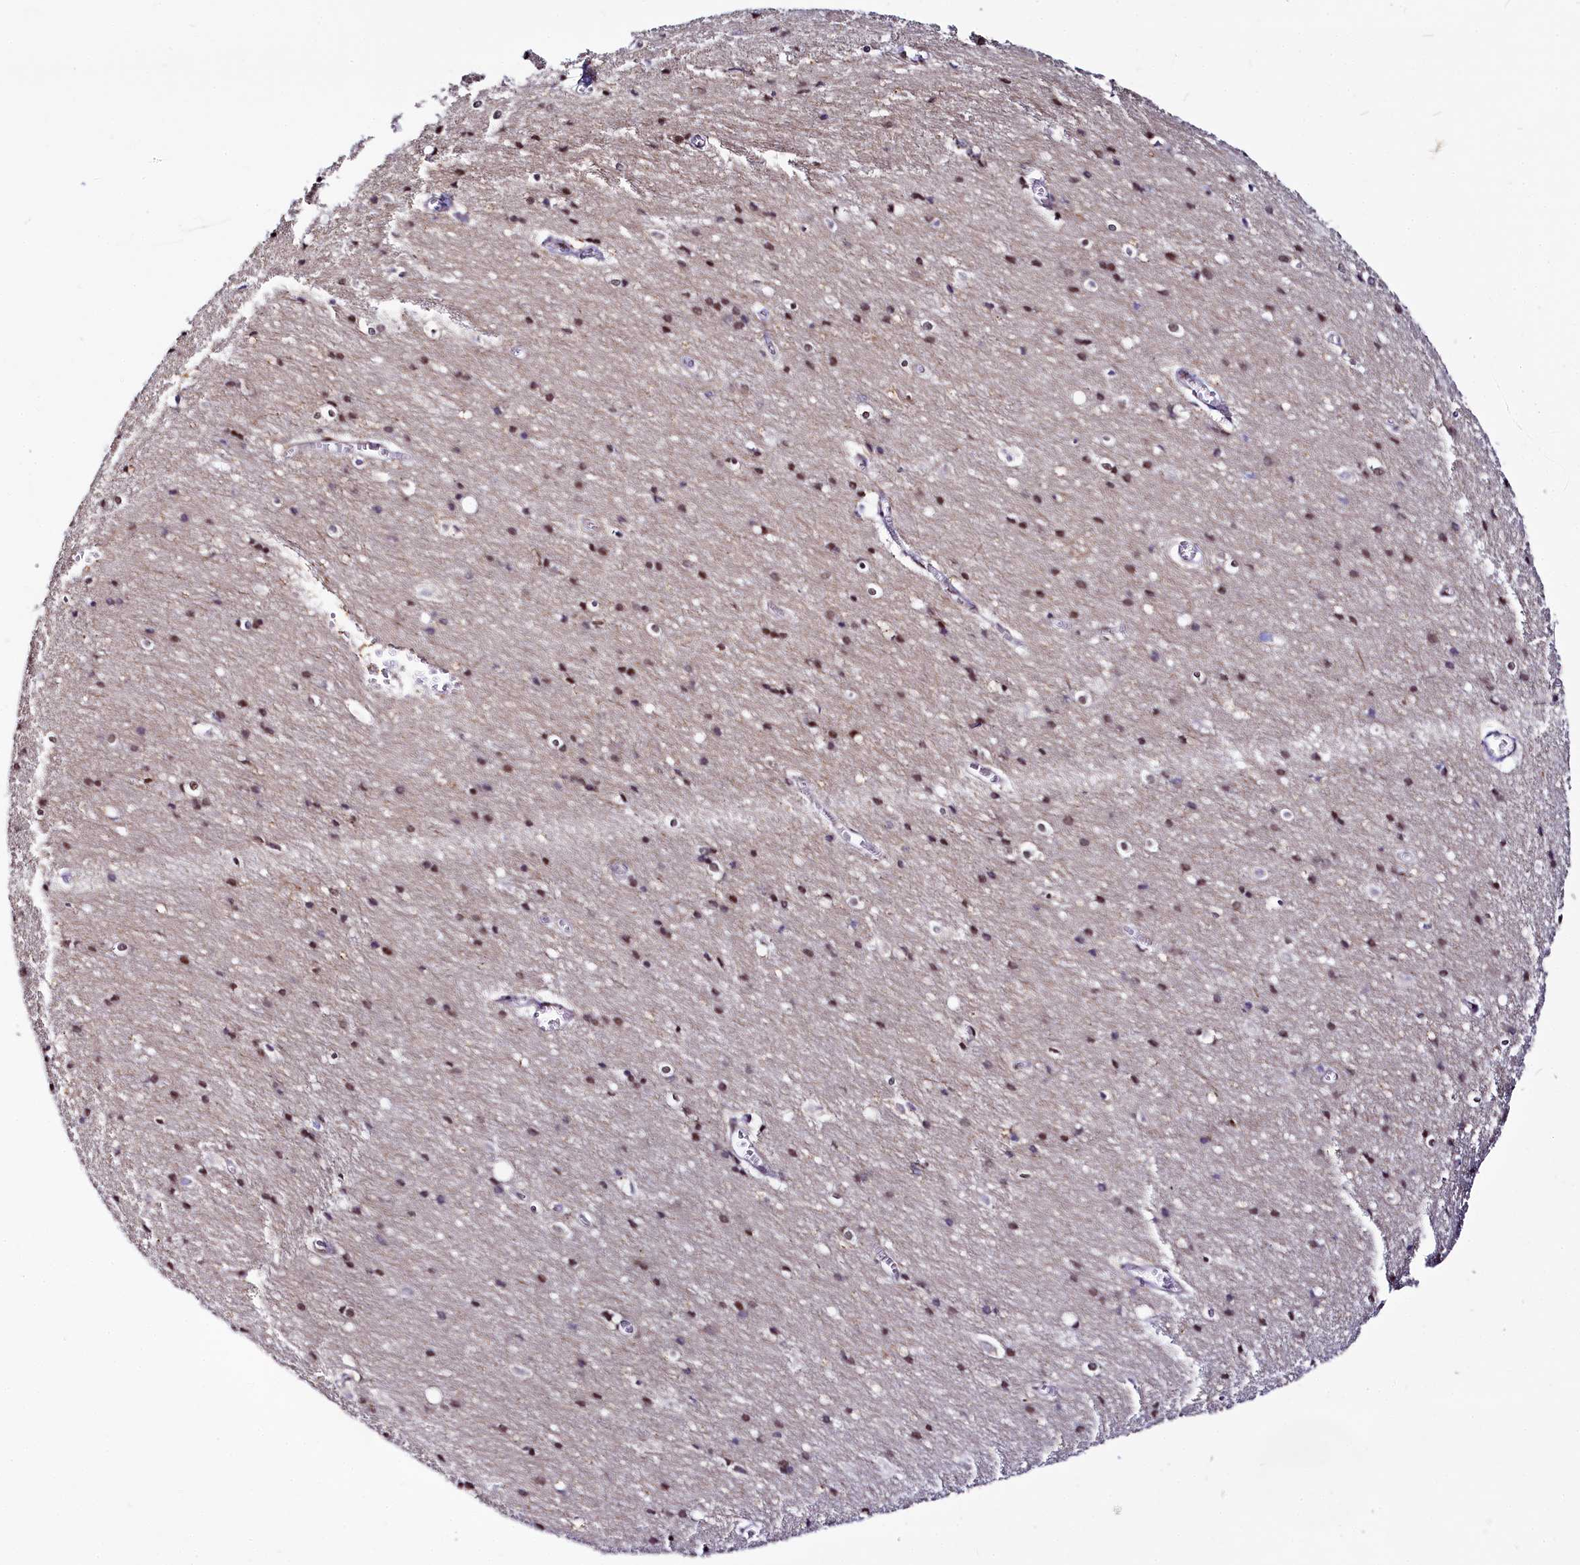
{"staining": {"intensity": "weak", "quantity": "25%-75%", "location": "nuclear"}, "tissue": "cerebral cortex", "cell_type": "Endothelial cells", "image_type": "normal", "snomed": [{"axis": "morphology", "description": "Normal tissue, NOS"}, {"axis": "topography", "description": "Cerebral cortex"}], "caption": "Immunohistochemical staining of normal cerebral cortex demonstrates 25%-75% levels of weak nuclear protein expression in about 25%-75% of endothelial cells.", "gene": "TCOF1", "patient": {"sex": "male", "age": 54}}